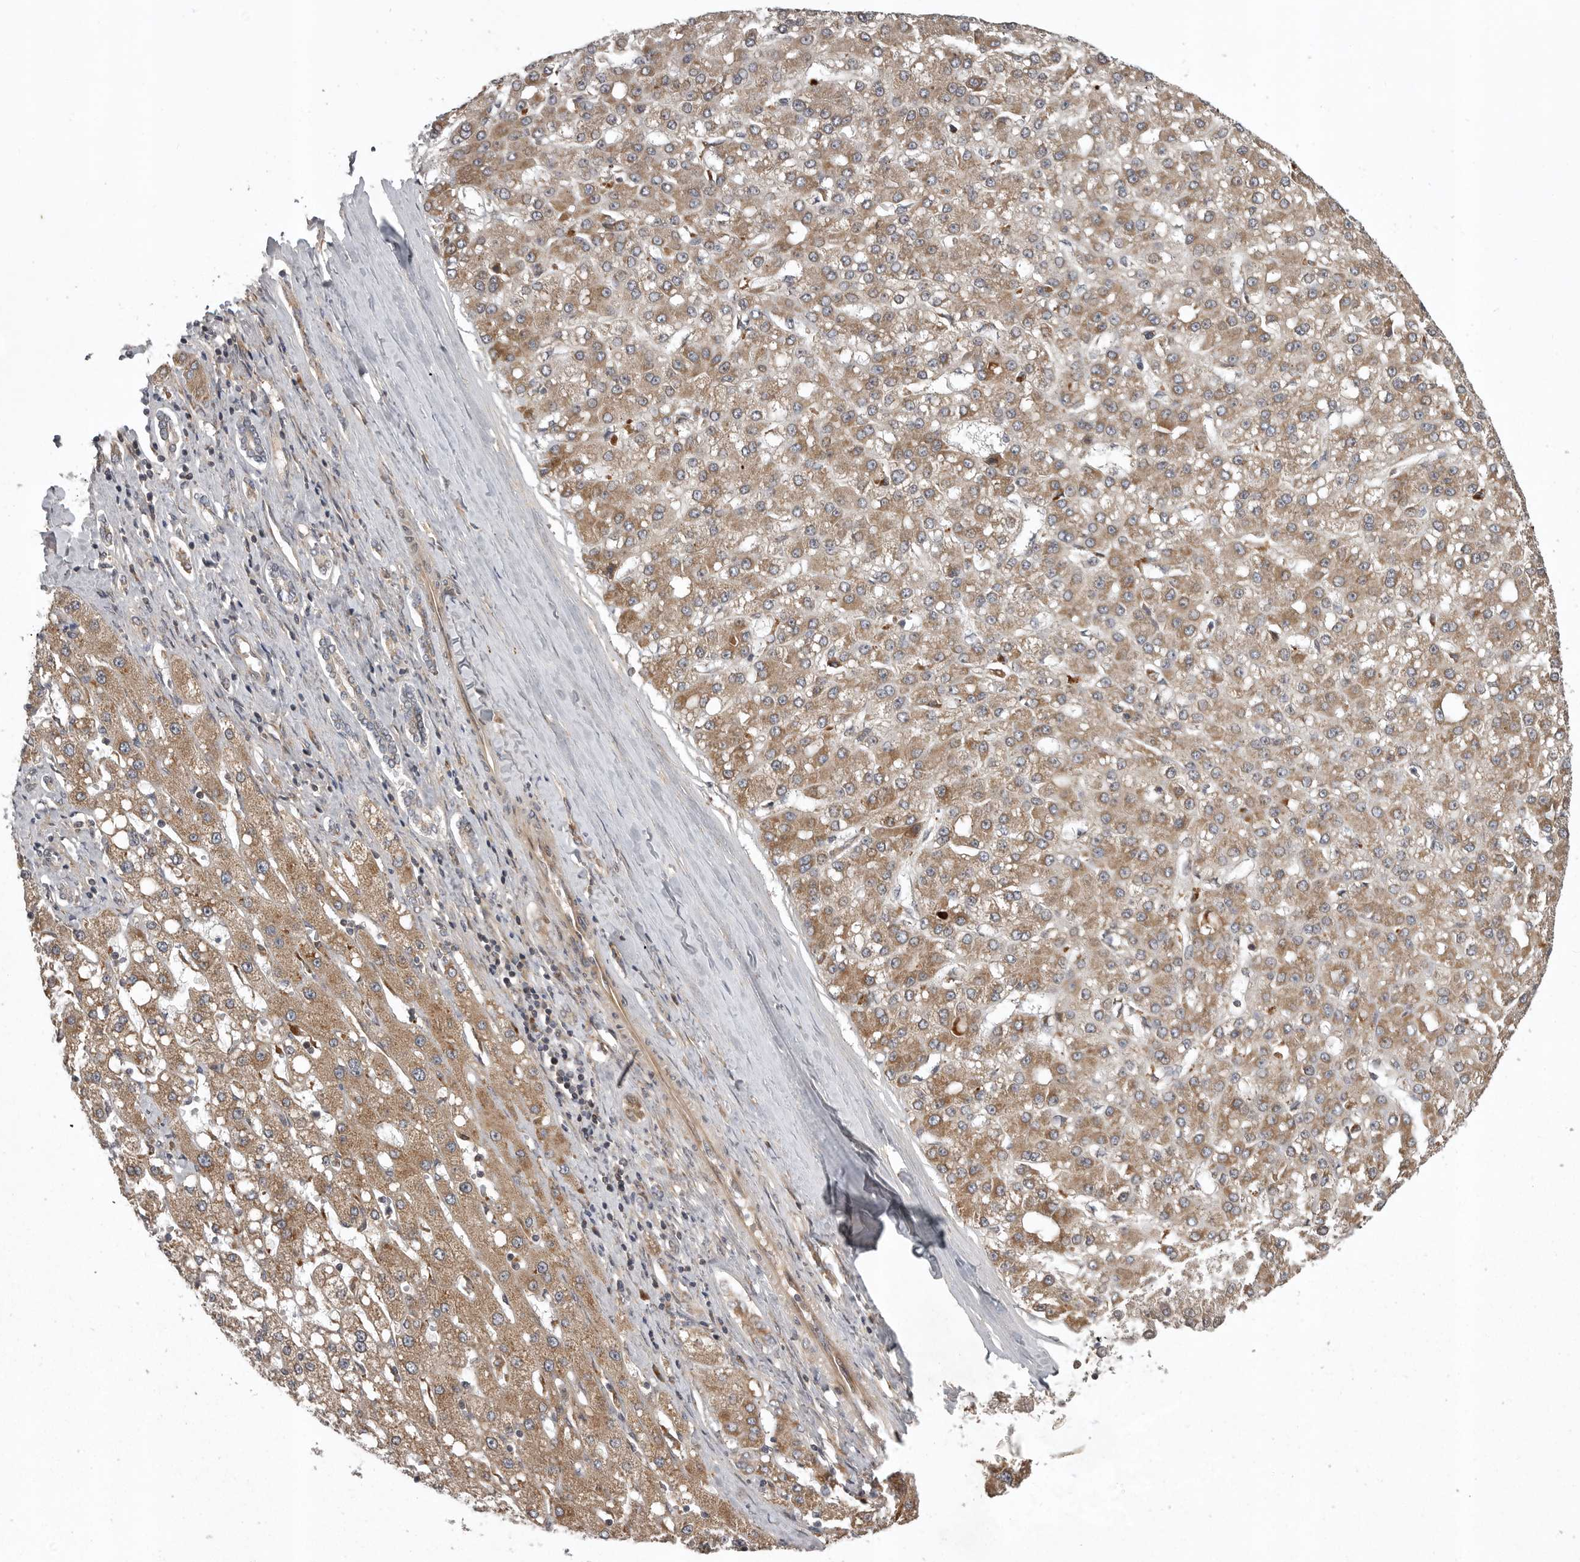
{"staining": {"intensity": "moderate", "quantity": ">75%", "location": "cytoplasmic/membranous"}, "tissue": "liver cancer", "cell_type": "Tumor cells", "image_type": "cancer", "snomed": [{"axis": "morphology", "description": "Carcinoma, Hepatocellular, NOS"}, {"axis": "topography", "description": "Liver"}], "caption": "DAB immunohistochemical staining of human liver cancer reveals moderate cytoplasmic/membranous protein staining in about >75% of tumor cells.", "gene": "GPR31", "patient": {"sex": "male", "age": 67}}